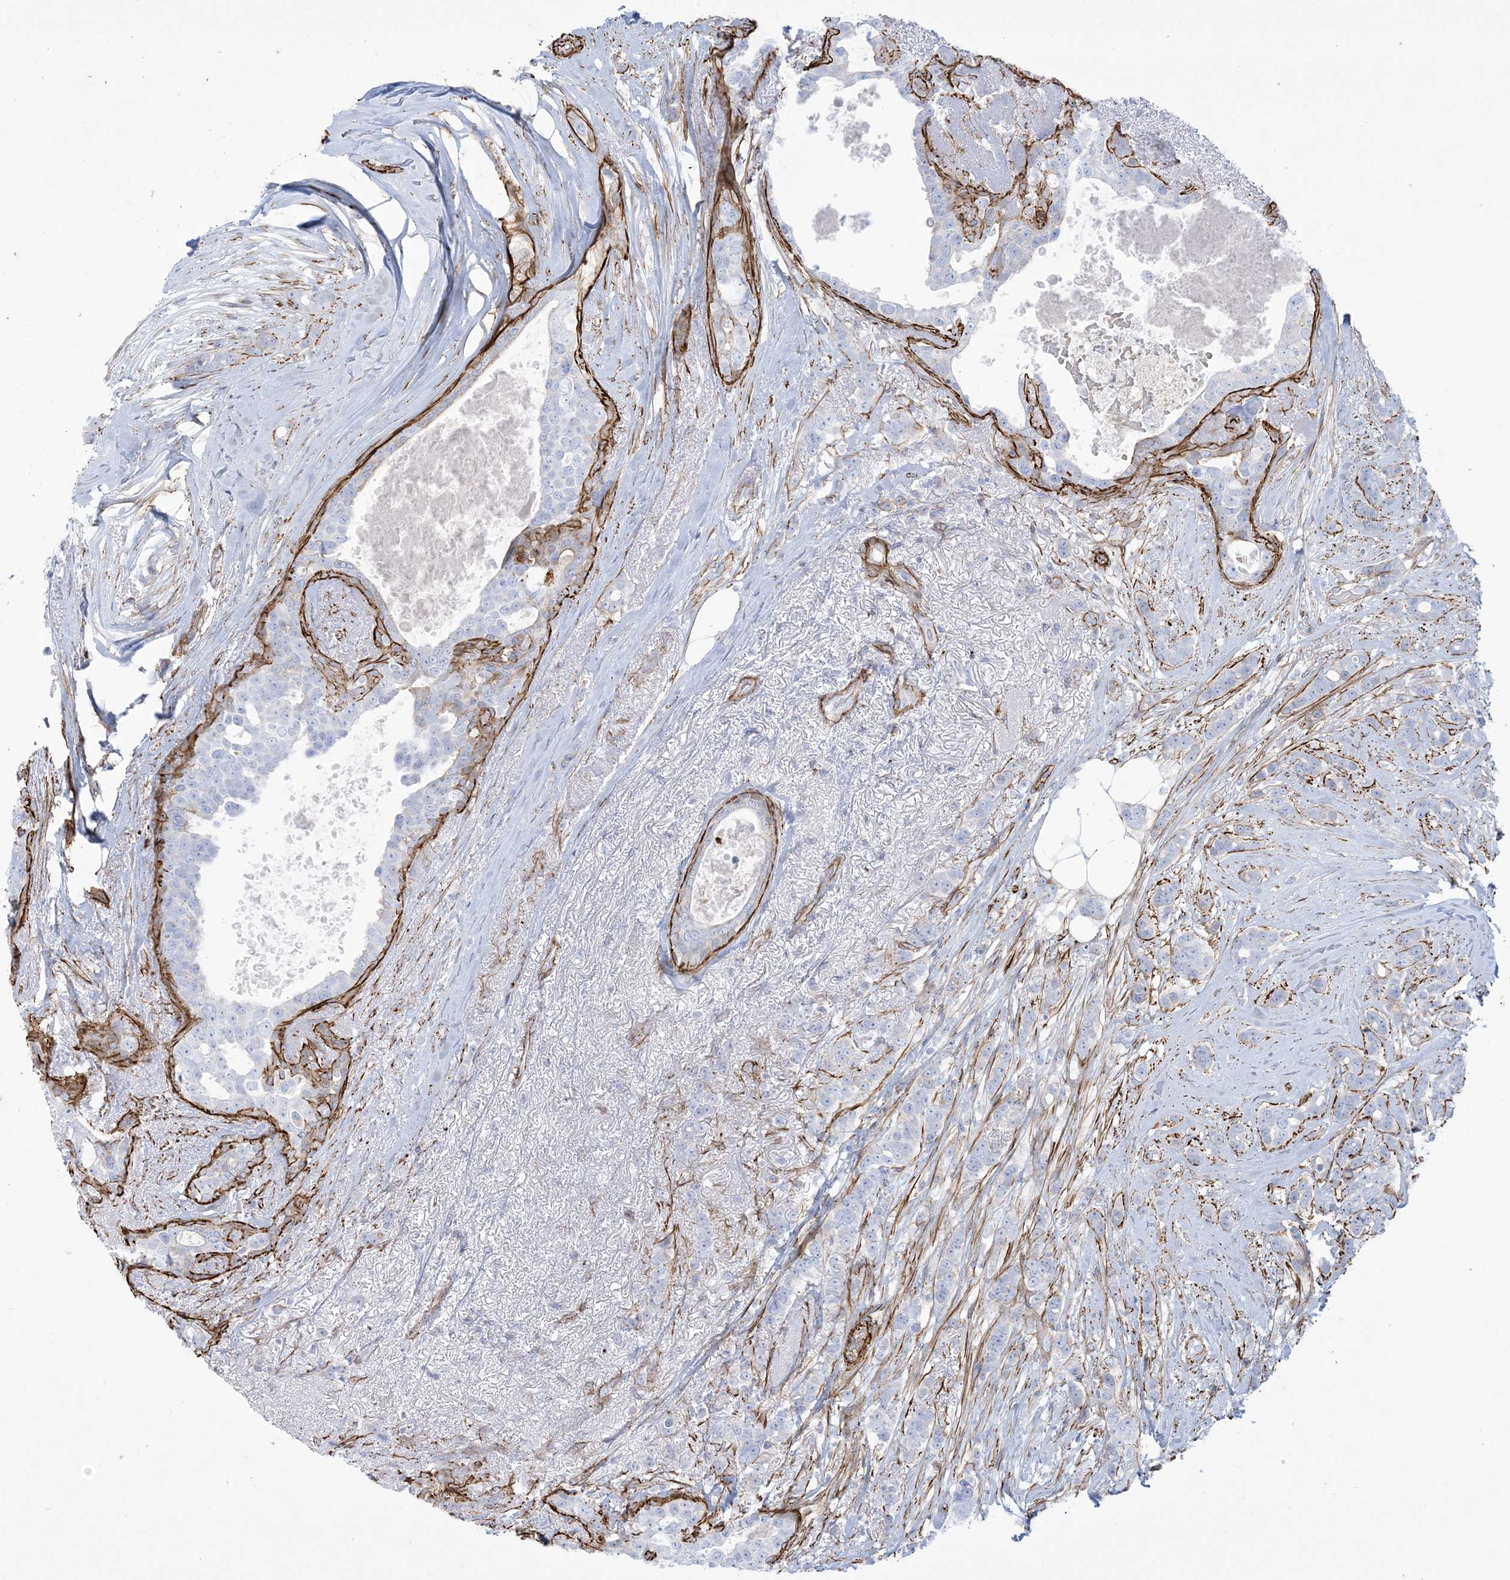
{"staining": {"intensity": "negative", "quantity": "none", "location": "none"}, "tissue": "breast cancer", "cell_type": "Tumor cells", "image_type": "cancer", "snomed": [{"axis": "morphology", "description": "Lobular carcinoma"}, {"axis": "topography", "description": "Breast"}], "caption": "Tumor cells show no significant expression in lobular carcinoma (breast).", "gene": "B3GNT7", "patient": {"sex": "female", "age": 51}}